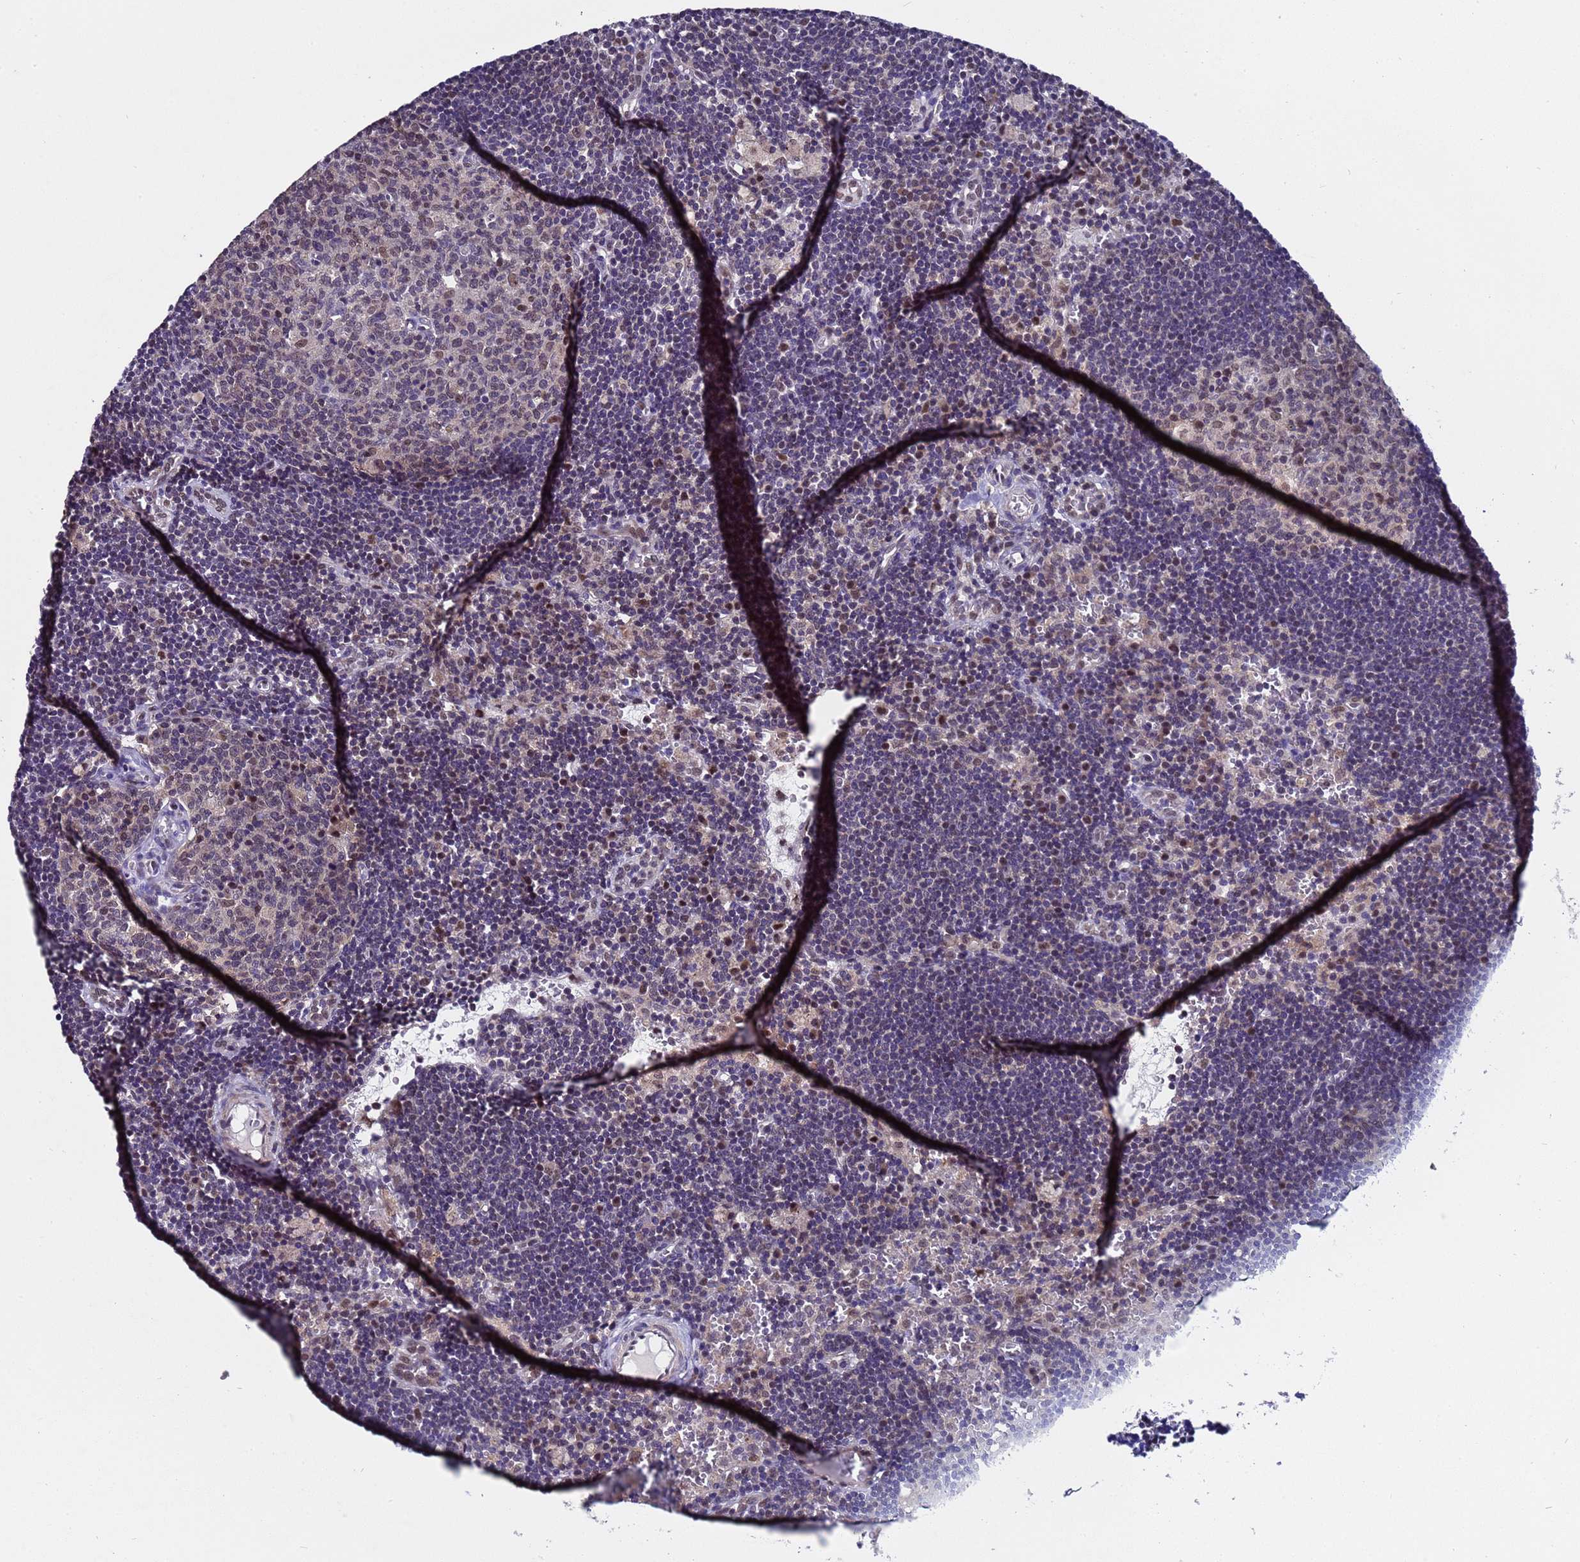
{"staining": {"intensity": "weak", "quantity": "25%-75%", "location": "nuclear"}, "tissue": "lymph node", "cell_type": "Germinal center cells", "image_type": "normal", "snomed": [{"axis": "morphology", "description": "Normal tissue, NOS"}, {"axis": "topography", "description": "Lymph node"}], "caption": "High-power microscopy captured an immunohistochemistry (IHC) histopathology image of unremarkable lymph node, revealing weak nuclear expression in approximately 25%-75% of germinal center cells.", "gene": "ANAPC13", "patient": {"sex": "male", "age": 62}}